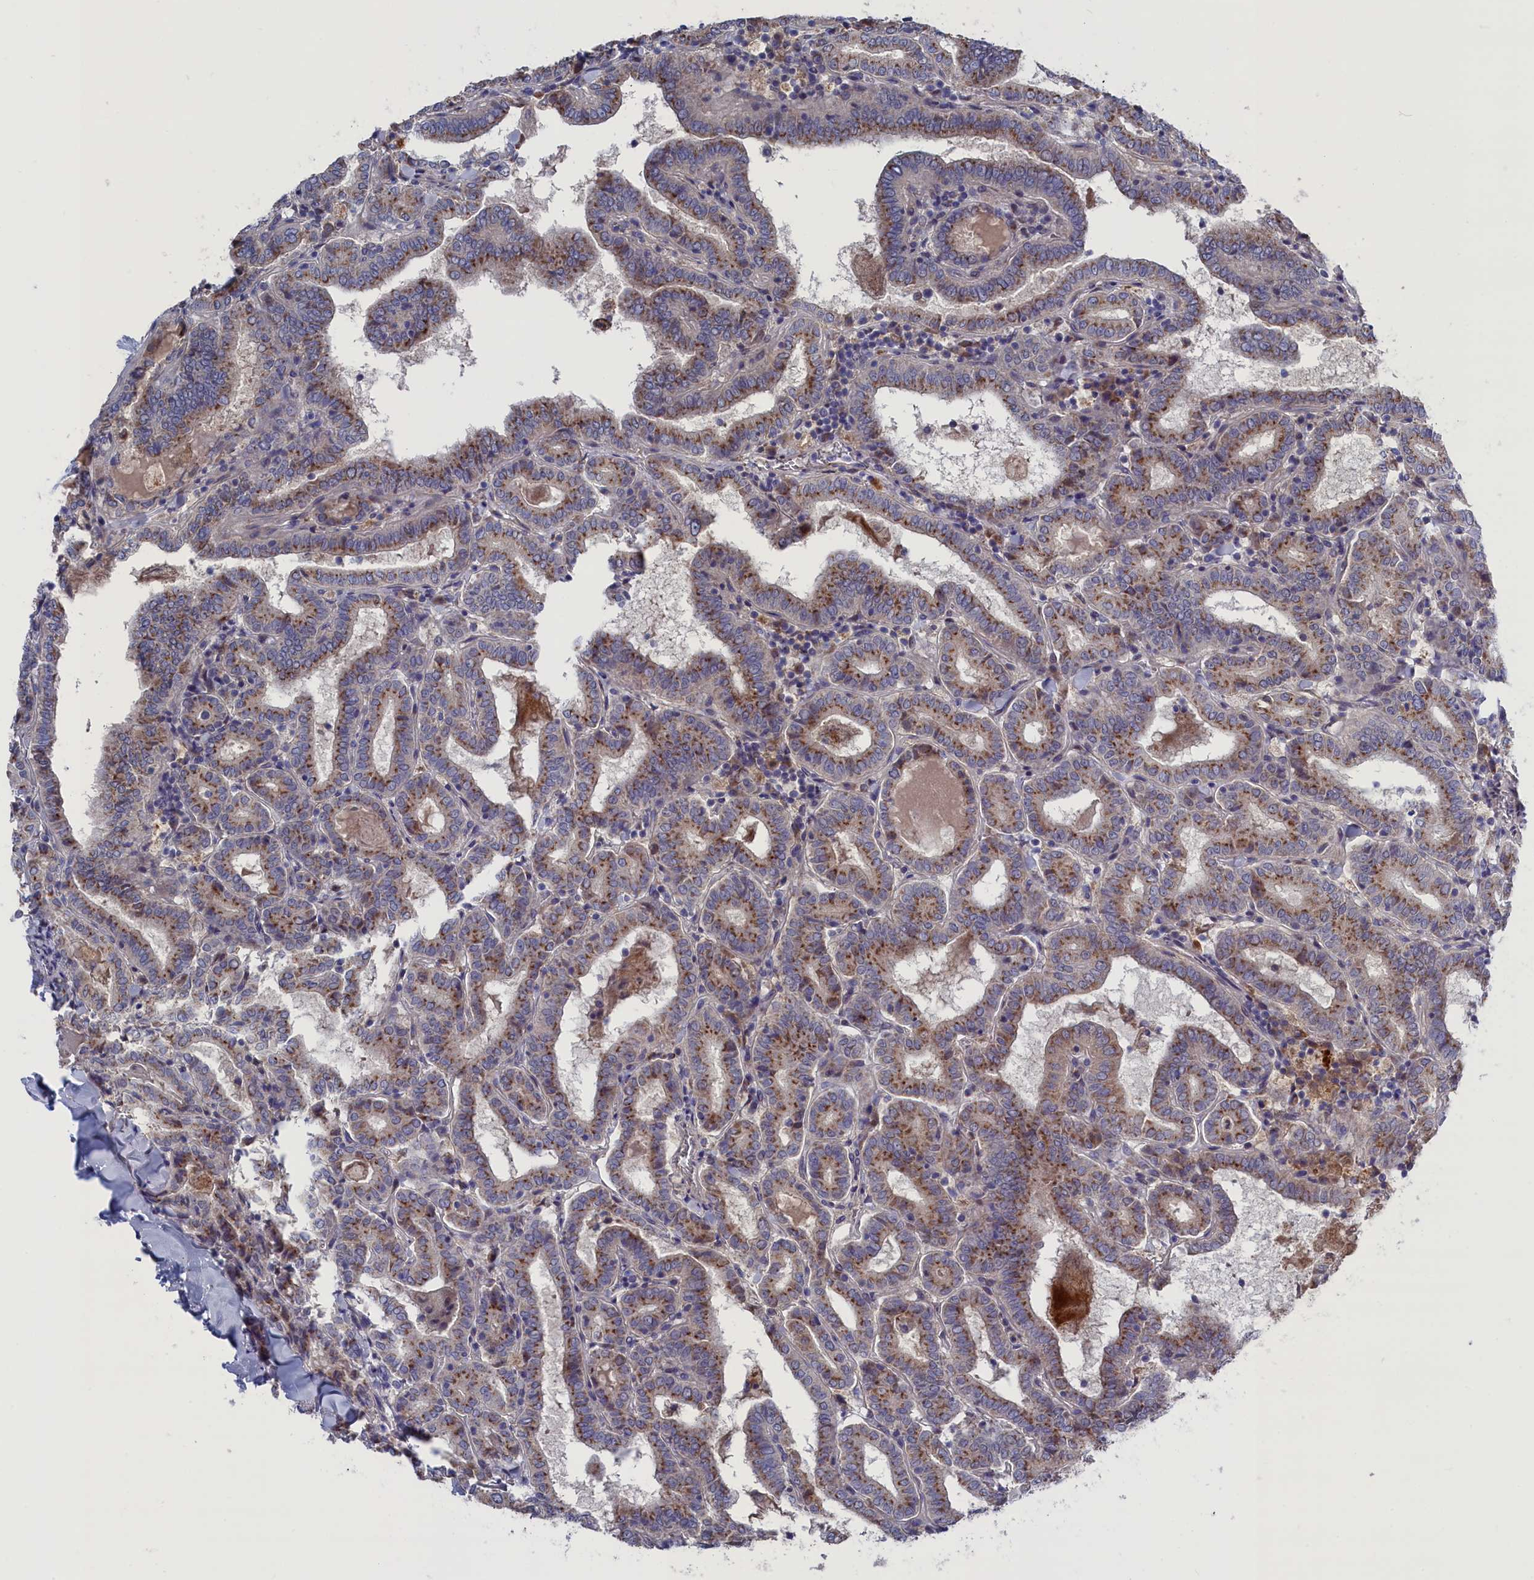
{"staining": {"intensity": "strong", "quantity": "25%-75%", "location": "cytoplasmic/membranous"}, "tissue": "thyroid cancer", "cell_type": "Tumor cells", "image_type": "cancer", "snomed": [{"axis": "morphology", "description": "Papillary adenocarcinoma, NOS"}, {"axis": "topography", "description": "Thyroid gland"}], "caption": "A micrograph of thyroid cancer (papillary adenocarcinoma) stained for a protein displays strong cytoplasmic/membranous brown staining in tumor cells.", "gene": "GPR108", "patient": {"sex": "female", "age": 72}}